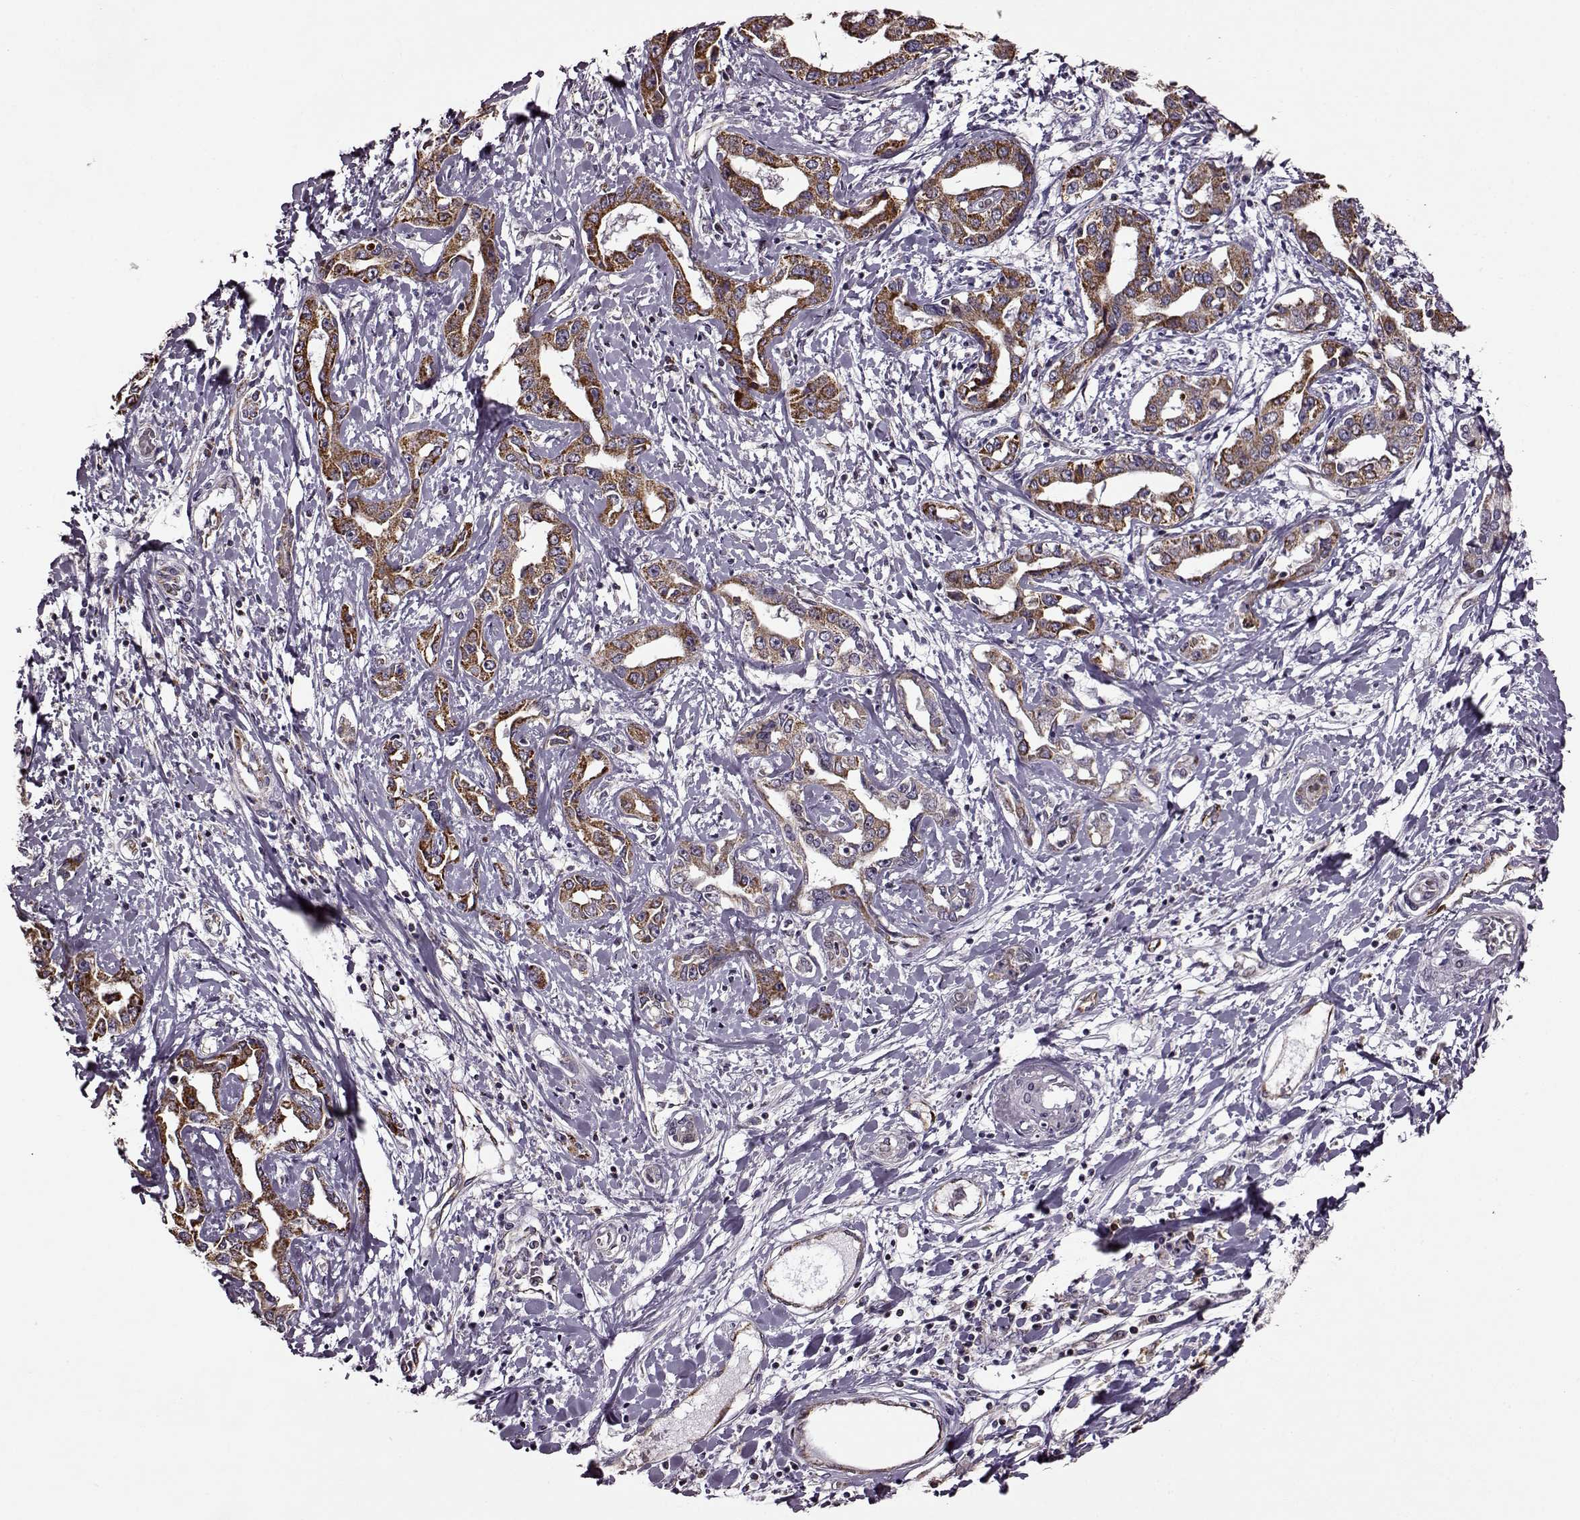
{"staining": {"intensity": "strong", "quantity": ">75%", "location": "cytoplasmic/membranous"}, "tissue": "liver cancer", "cell_type": "Tumor cells", "image_type": "cancer", "snomed": [{"axis": "morphology", "description": "Cholangiocarcinoma"}, {"axis": "topography", "description": "Liver"}], "caption": "Human cholangiocarcinoma (liver) stained with a protein marker demonstrates strong staining in tumor cells.", "gene": "MTSS1", "patient": {"sex": "male", "age": 59}}